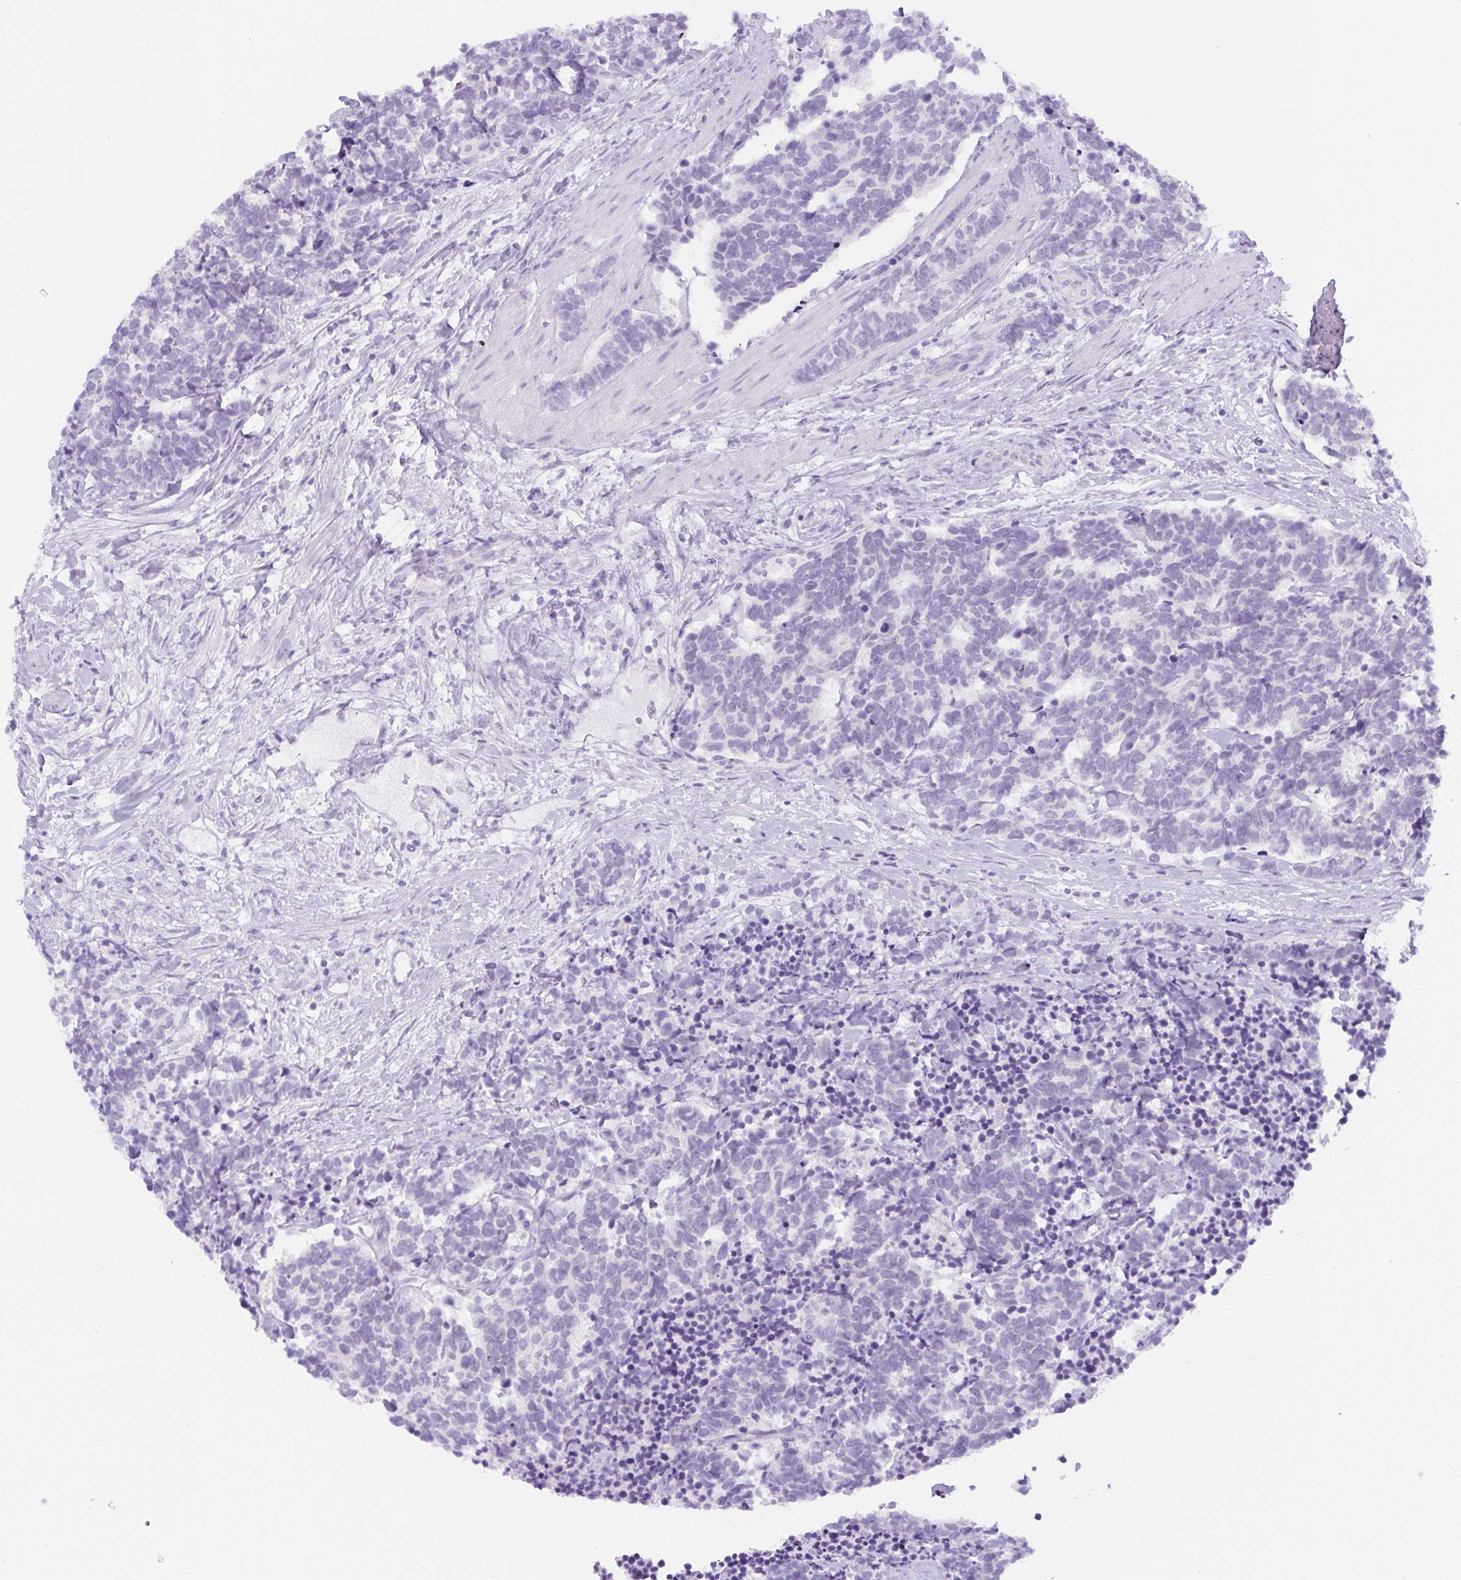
{"staining": {"intensity": "negative", "quantity": "none", "location": "none"}, "tissue": "carcinoid", "cell_type": "Tumor cells", "image_type": "cancer", "snomed": [{"axis": "morphology", "description": "Carcinoma, NOS"}, {"axis": "morphology", "description": "Carcinoid, malignant, NOS"}, {"axis": "topography", "description": "Prostate"}], "caption": "Immunohistochemistry (IHC) of human carcinoid reveals no staining in tumor cells.", "gene": "ADAMTS19", "patient": {"sex": "male", "age": 57}}